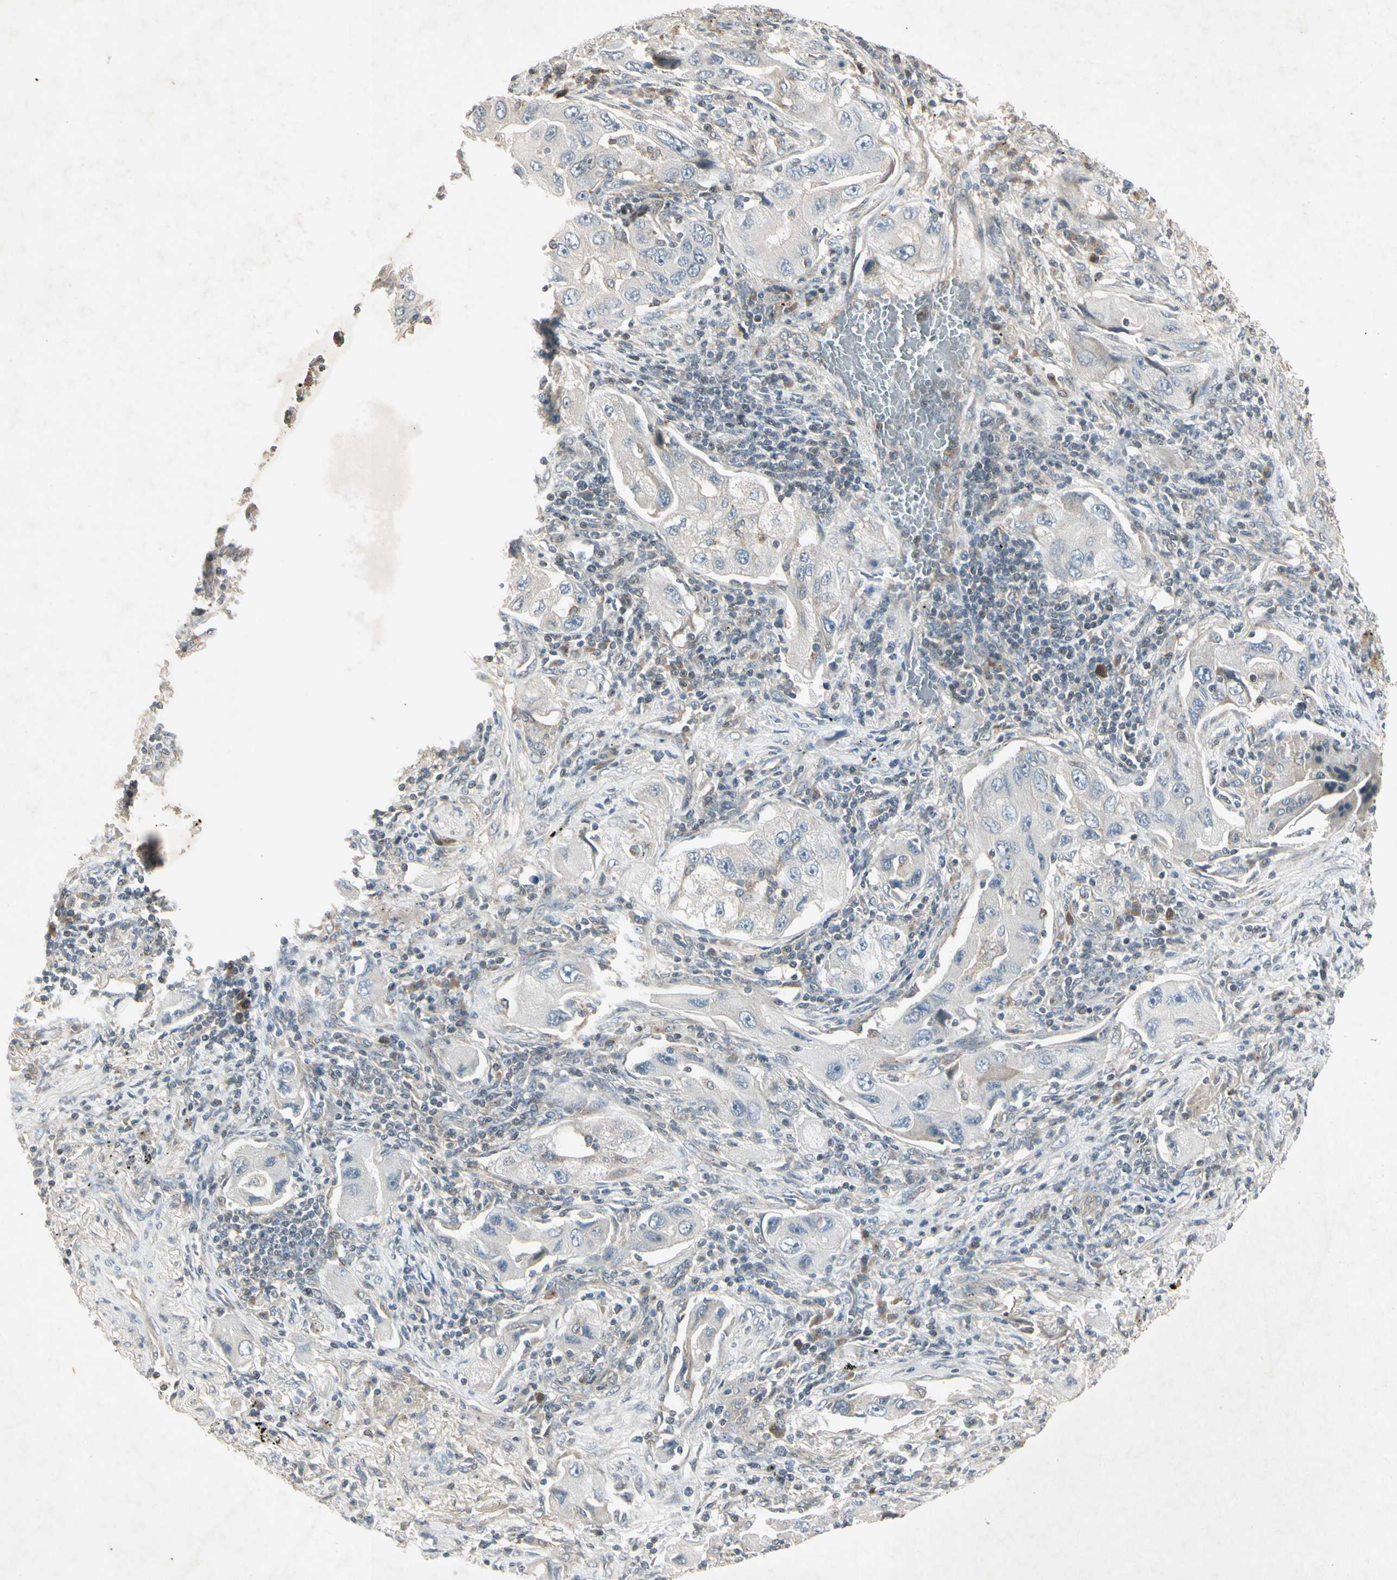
{"staining": {"intensity": "negative", "quantity": "none", "location": "none"}, "tissue": "lung cancer", "cell_type": "Tumor cells", "image_type": "cancer", "snomed": [{"axis": "morphology", "description": "Adenocarcinoma, NOS"}, {"axis": "topography", "description": "Lung"}], "caption": "Micrograph shows no protein staining in tumor cells of lung cancer tissue.", "gene": "TEK", "patient": {"sex": "female", "age": 65}}